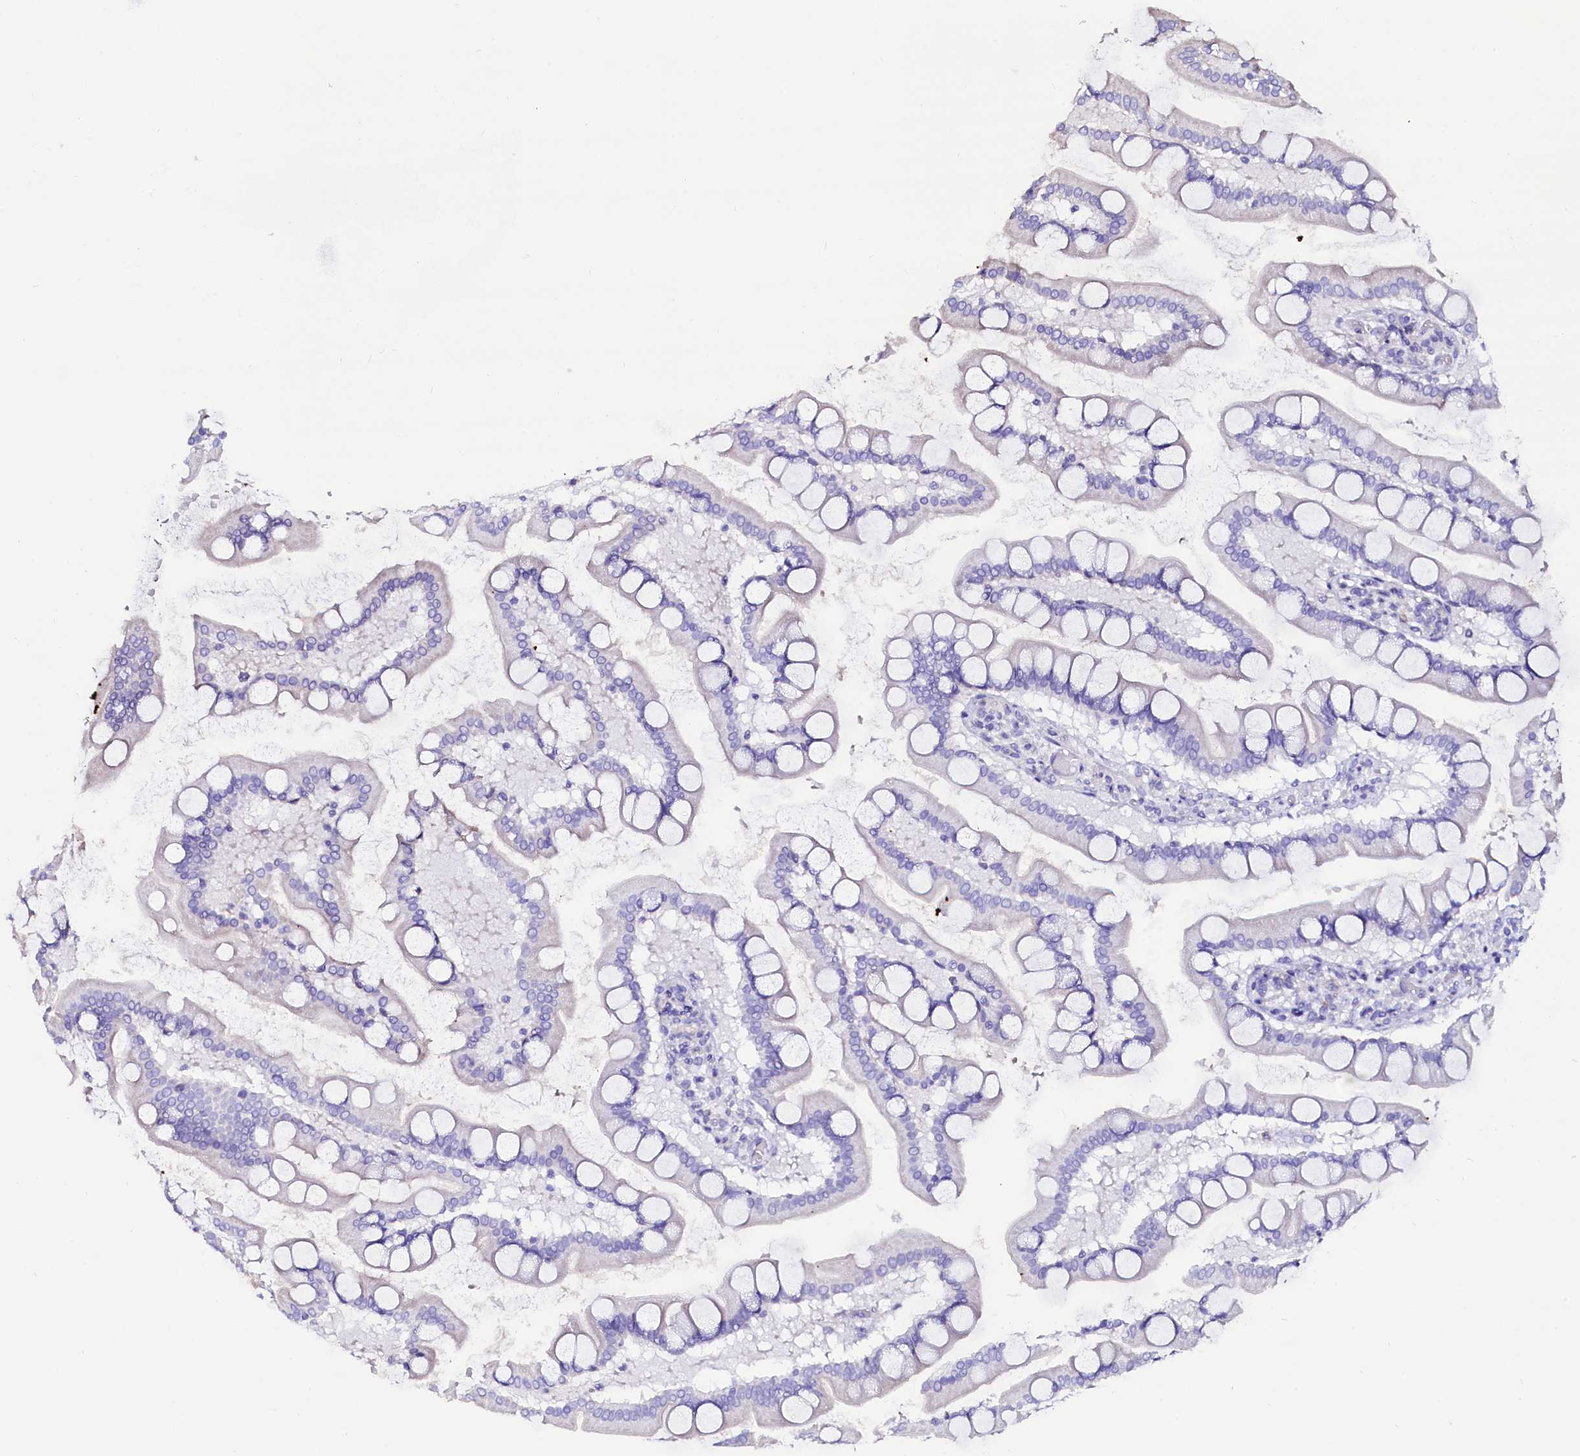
{"staining": {"intensity": "negative", "quantity": "none", "location": "none"}, "tissue": "small intestine", "cell_type": "Glandular cells", "image_type": "normal", "snomed": [{"axis": "morphology", "description": "Normal tissue, NOS"}, {"axis": "topography", "description": "Small intestine"}], "caption": "DAB (3,3'-diaminobenzidine) immunohistochemical staining of unremarkable small intestine reveals no significant positivity in glandular cells. Brightfield microscopy of immunohistochemistry (IHC) stained with DAB (3,3'-diaminobenzidine) (brown) and hematoxylin (blue), captured at high magnification.", "gene": "RBP3", "patient": {"sex": "male", "age": 41}}